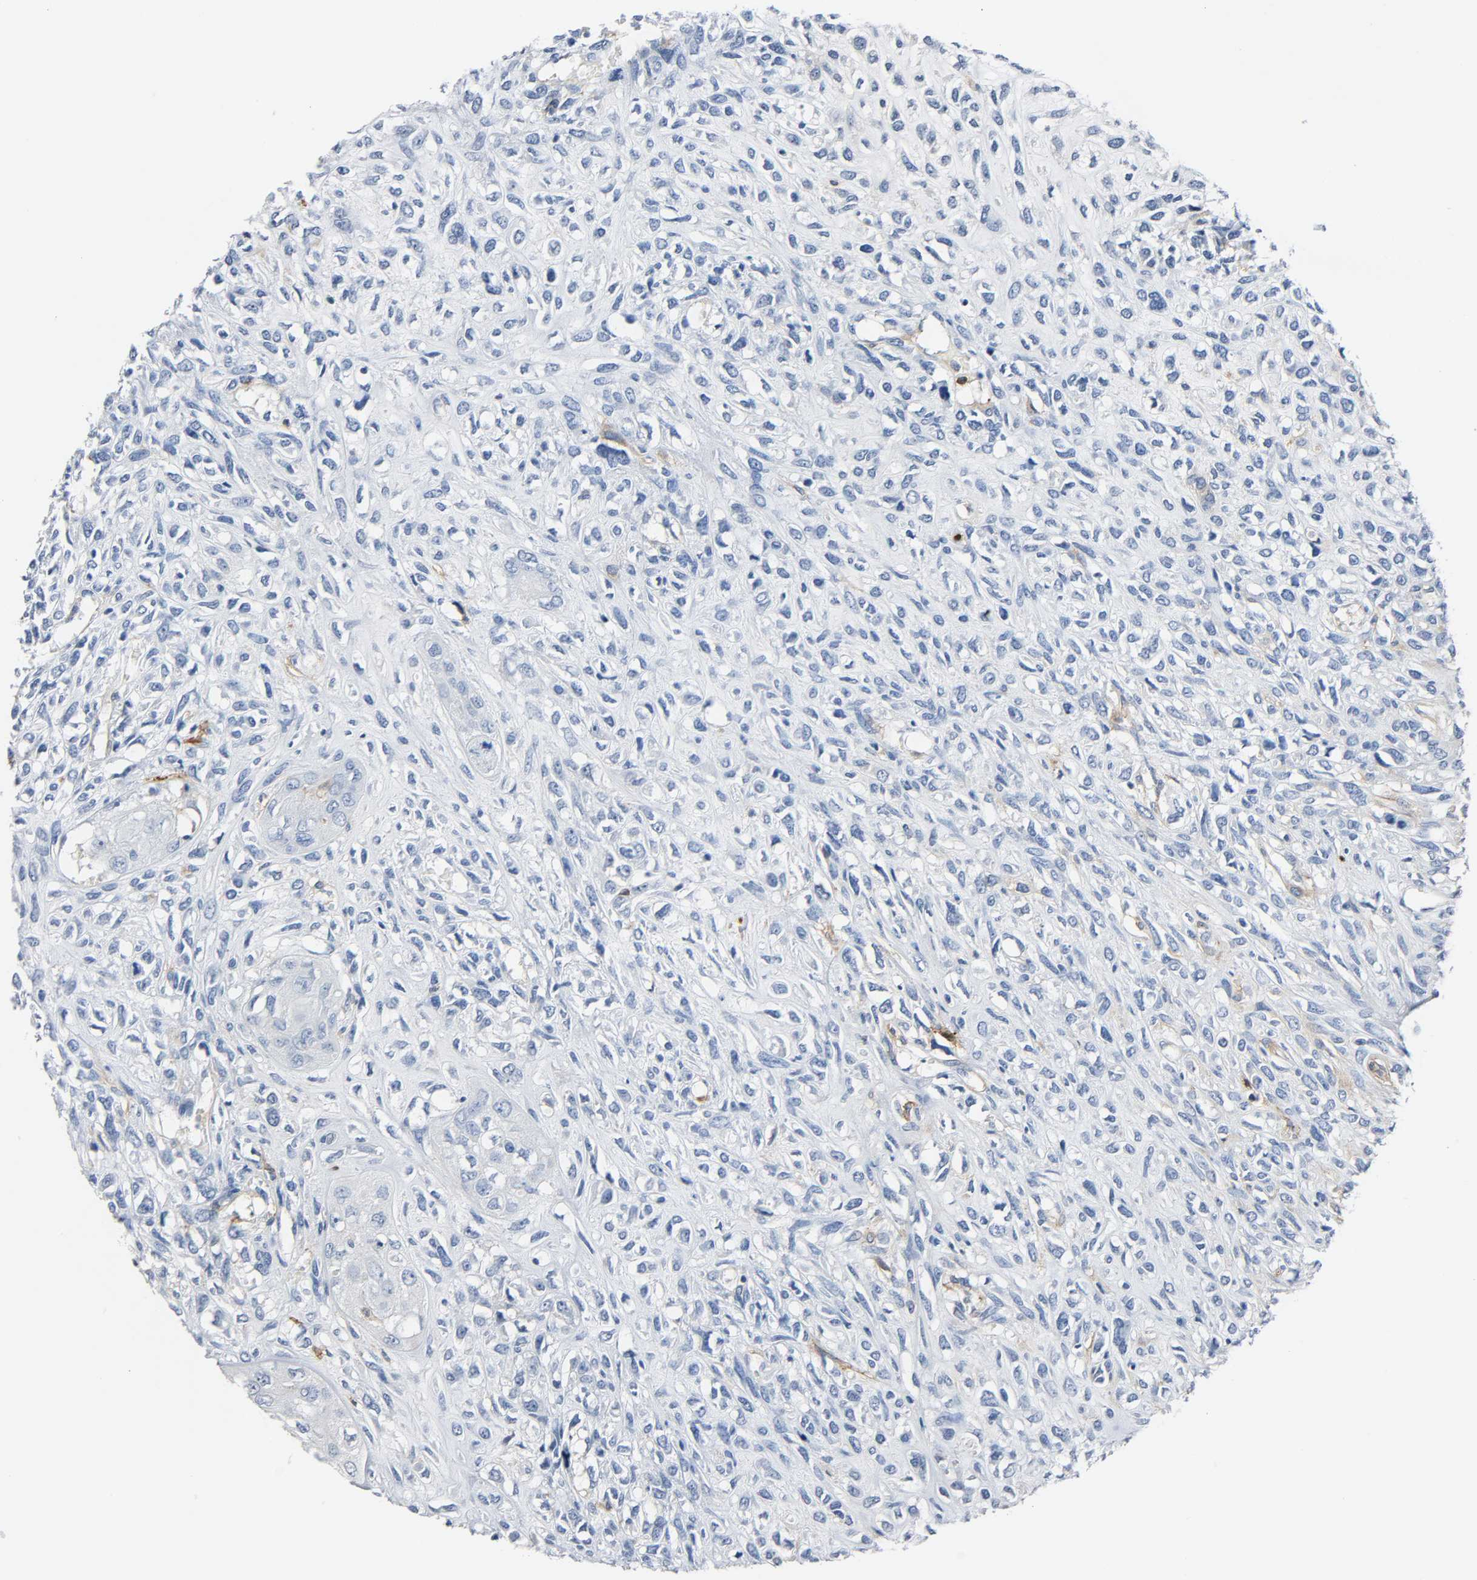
{"staining": {"intensity": "weak", "quantity": "<25%", "location": "cytoplasmic/membranous"}, "tissue": "head and neck cancer", "cell_type": "Tumor cells", "image_type": "cancer", "snomed": [{"axis": "morphology", "description": "Necrosis, NOS"}, {"axis": "morphology", "description": "Neoplasm, malignant, NOS"}, {"axis": "topography", "description": "Salivary gland"}, {"axis": "topography", "description": "Head-Neck"}], "caption": "DAB immunohistochemical staining of malignant neoplasm (head and neck) reveals no significant expression in tumor cells.", "gene": "ANPEP", "patient": {"sex": "male", "age": 43}}